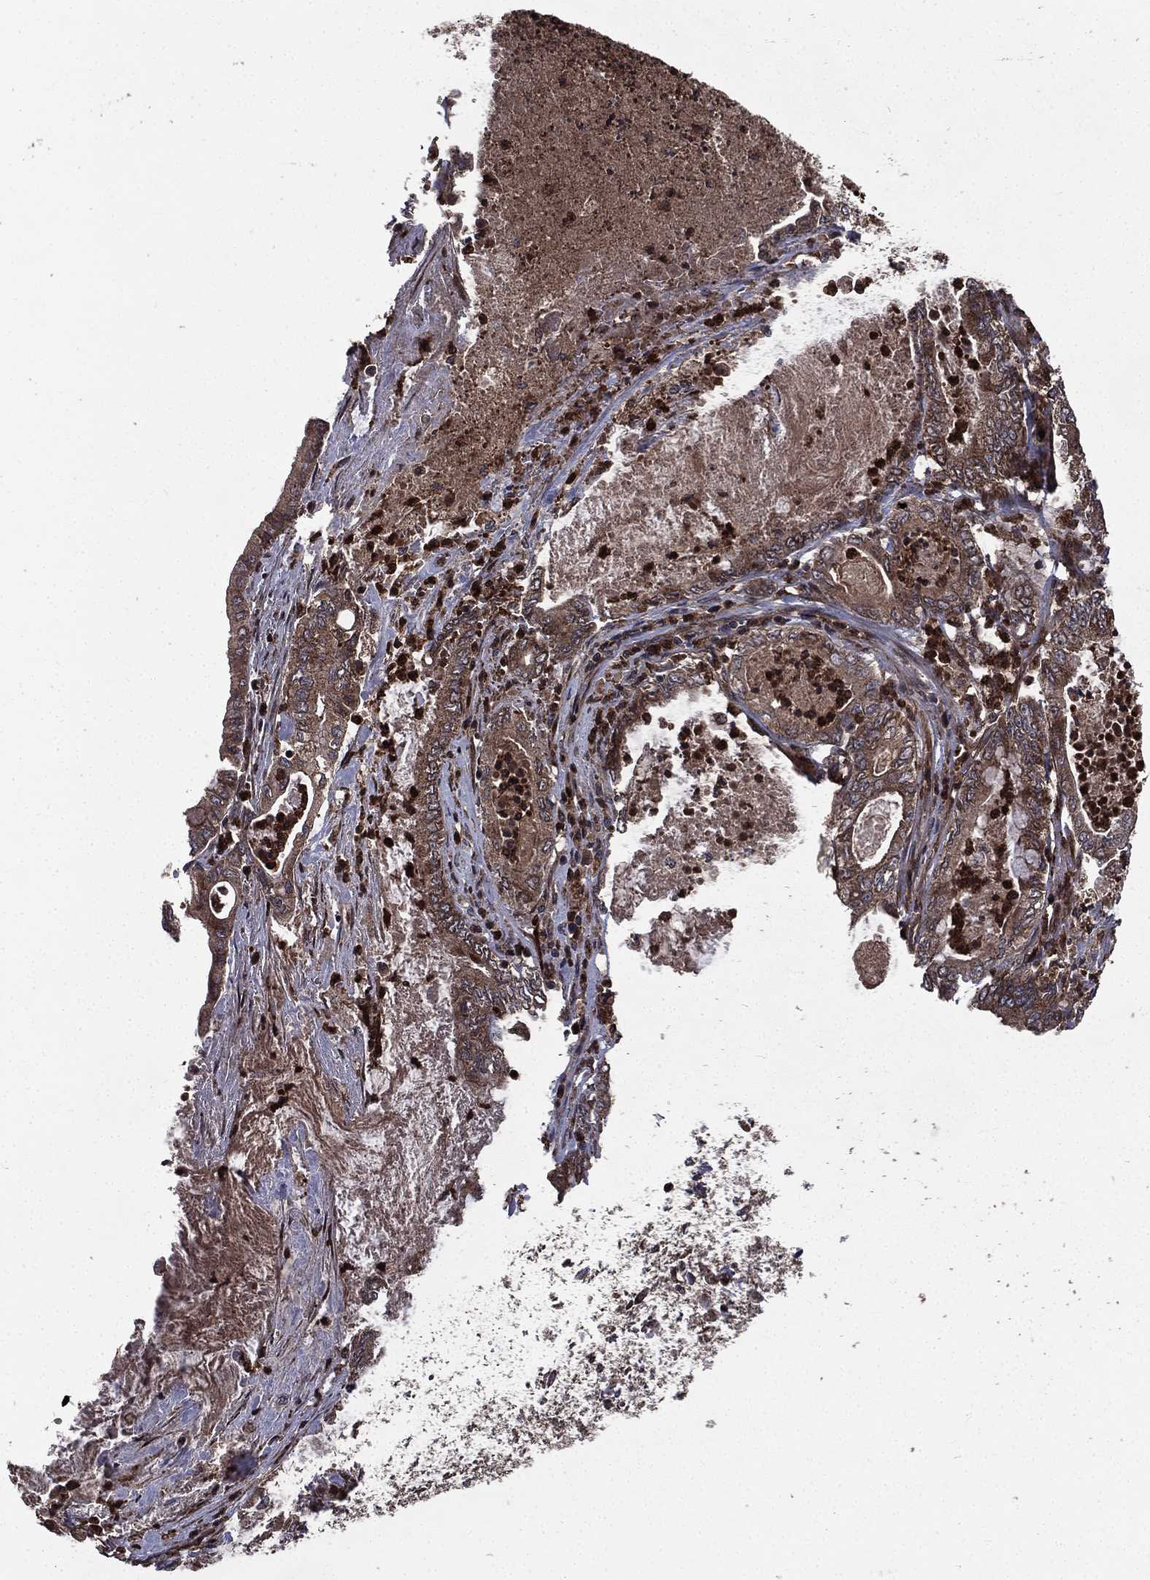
{"staining": {"intensity": "moderate", "quantity": ">75%", "location": "cytoplasmic/membranous"}, "tissue": "pancreatic cancer", "cell_type": "Tumor cells", "image_type": "cancer", "snomed": [{"axis": "morphology", "description": "Adenocarcinoma, NOS"}, {"axis": "topography", "description": "Pancreas"}], "caption": "Protein expression analysis of pancreatic cancer (adenocarcinoma) displays moderate cytoplasmic/membranous positivity in about >75% of tumor cells. The staining was performed using DAB to visualize the protein expression in brown, while the nuclei were stained in blue with hematoxylin (Magnification: 20x).", "gene": "LENG8", "patient": {"sex": "male", "age": 71}}